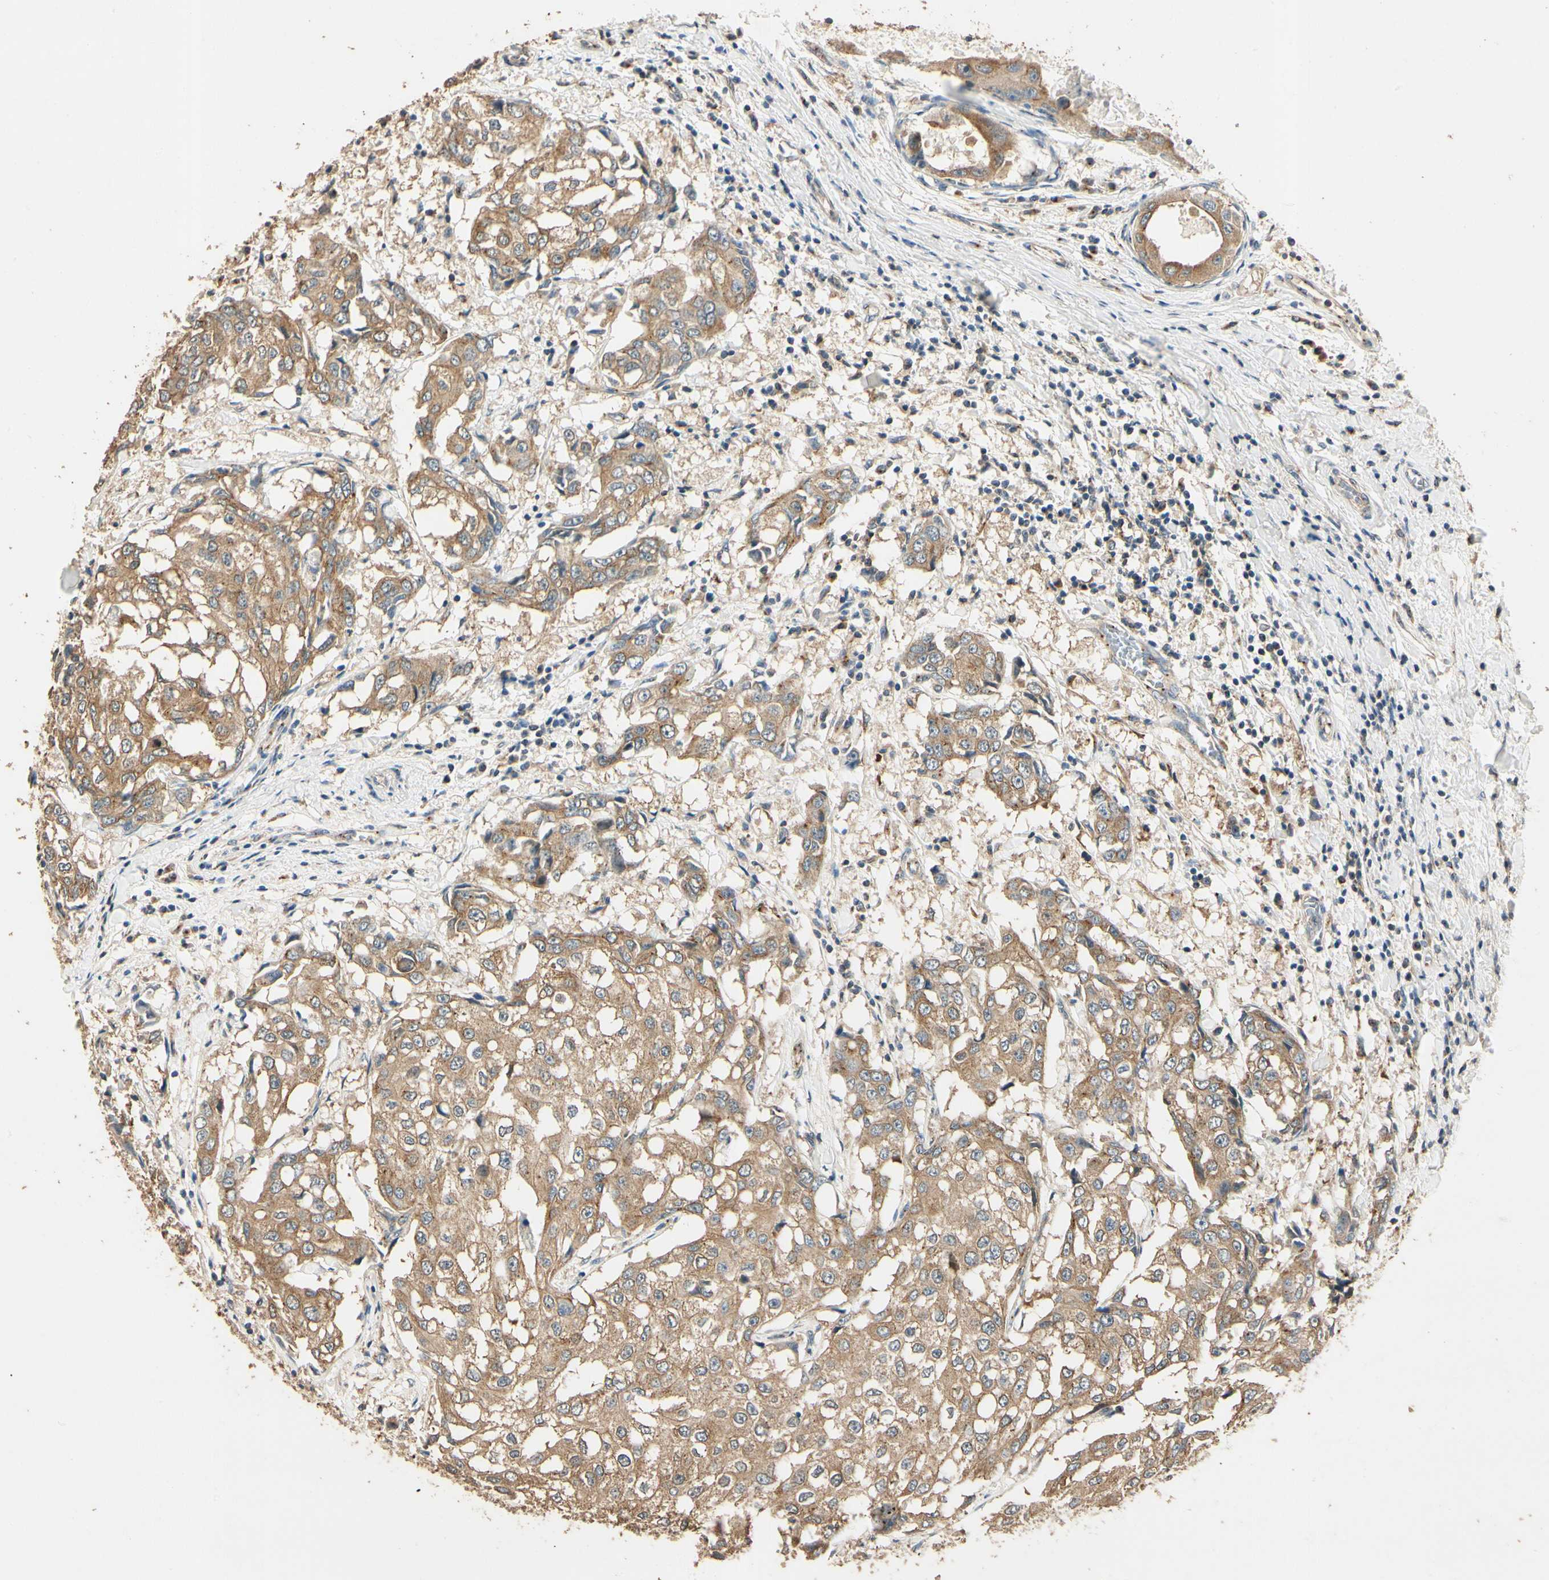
{"staining": {"intensity": "moderate", "quantity": ">75%", "location": "cytoplasmic/membranous"}, "tissue": "breast cancer", "cell_type": "Tumor cells", "image_type": "cancer", "snomed": [{"axis": "morphology", "description": "Duct carcinoma"}, {"axis": "topography", "description": "Breast"}], "caption": "An image of breast cancer (invasive ductal carcinoma) stained for a protein exhibits moderate cytoplasmic/membranous brown staining in tumor cells.", "gene": "AKAP9", "patient": {"sex": "female", "age": 27}}